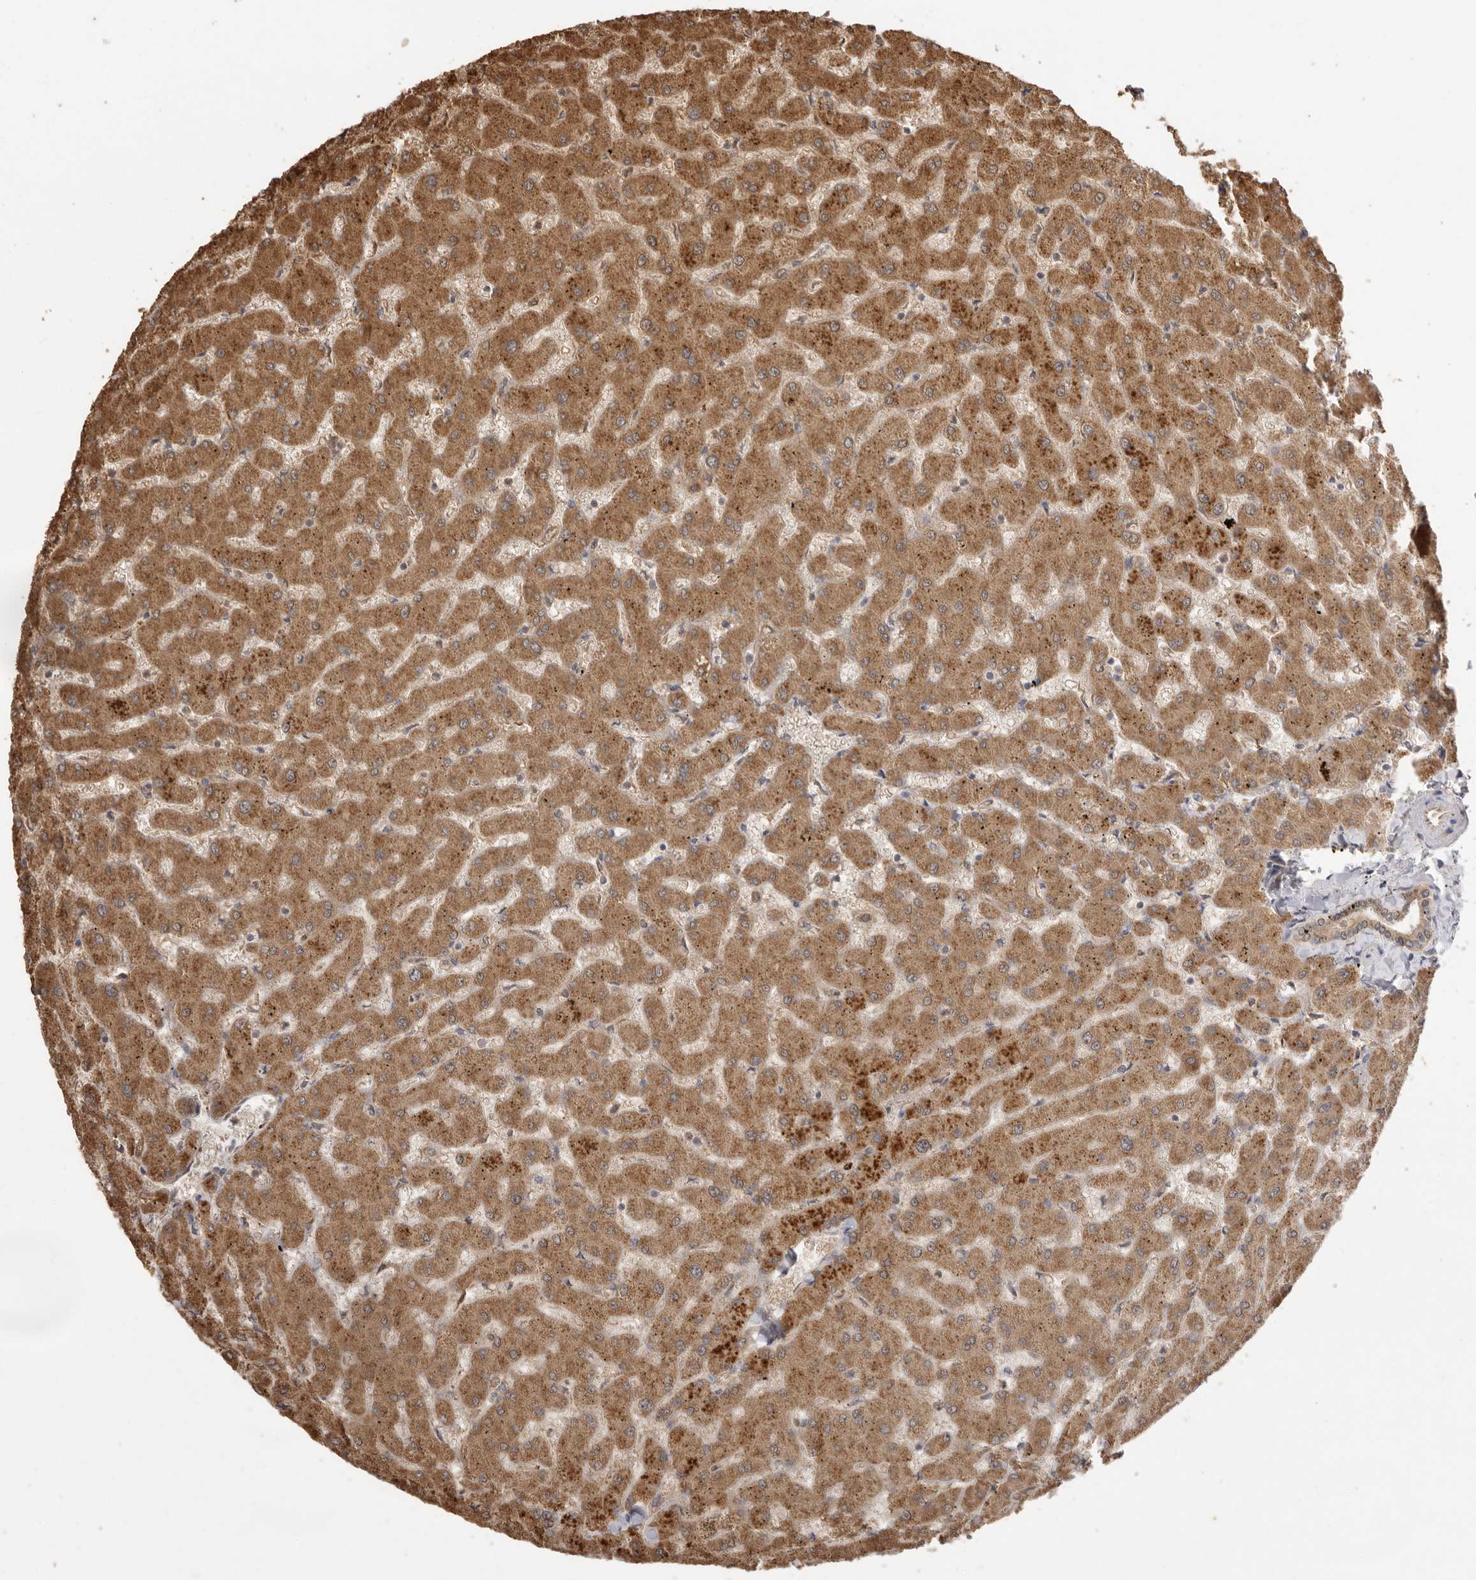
{"staining": {"intensity": "moderate", "quantity": ">75%", "location": "cytoplasmic/membranous"}, "tissue": "liver", "cell_type": "Cholangiocytes", "image_type": "normal", "snomed": [{"axis": "morphology", "description": "Normal tissue, NOS"}, {"axis": "topography", "description": "Liver"}], "caption": "High-power microscopy captured an immunohistochemistry (IHC) histopathology image of benign liver, revealing moderate cytoplasmic/membranous staining in about >75% of cholangiocytes. (Stains: DAB in brown, nuclei in blue, Microscopy: brightfield microscopy at high magnification).", "gene": "JAG2", "patient": {"sex": "female", "age": 63}}